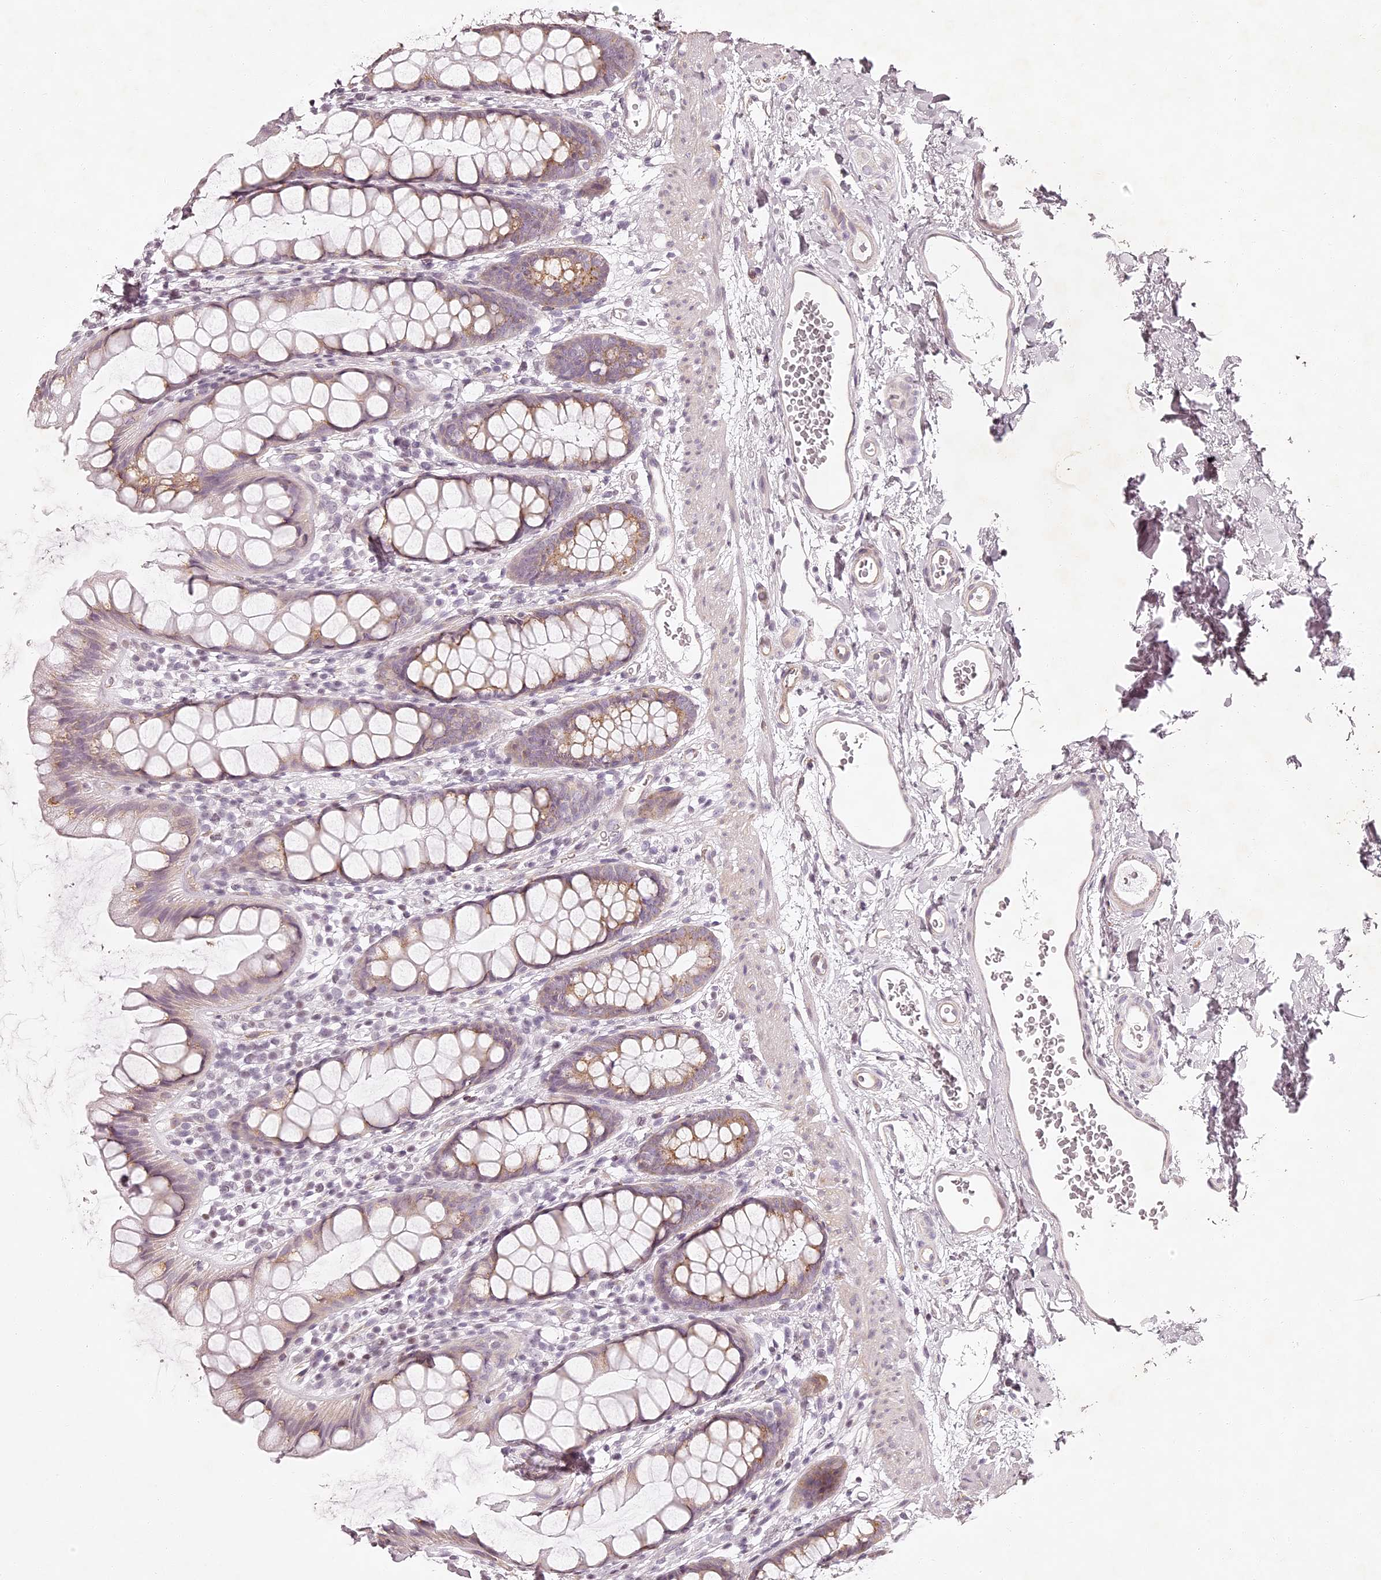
{"staining": {"intensity": "moderate", "quantity": "25%-75%", "location": "cytoplasmic/membranous"}, "tissue": "rectum", "cell_type": "Glandular cells", "image_type": "normal", "snomed": [{"axis": "morphology", "description": "Normal tissue, NOS"}, {"axis": "topography", "description": "Rectum"}], "caption": "Moderate cytoplasmic/membranous staining for a protein is present in approximately 25%-75% of glandular cells of benign rectum using IHC.", "gene": "ELAPOR1", "patient": {"sex": "female", "age": 65}}